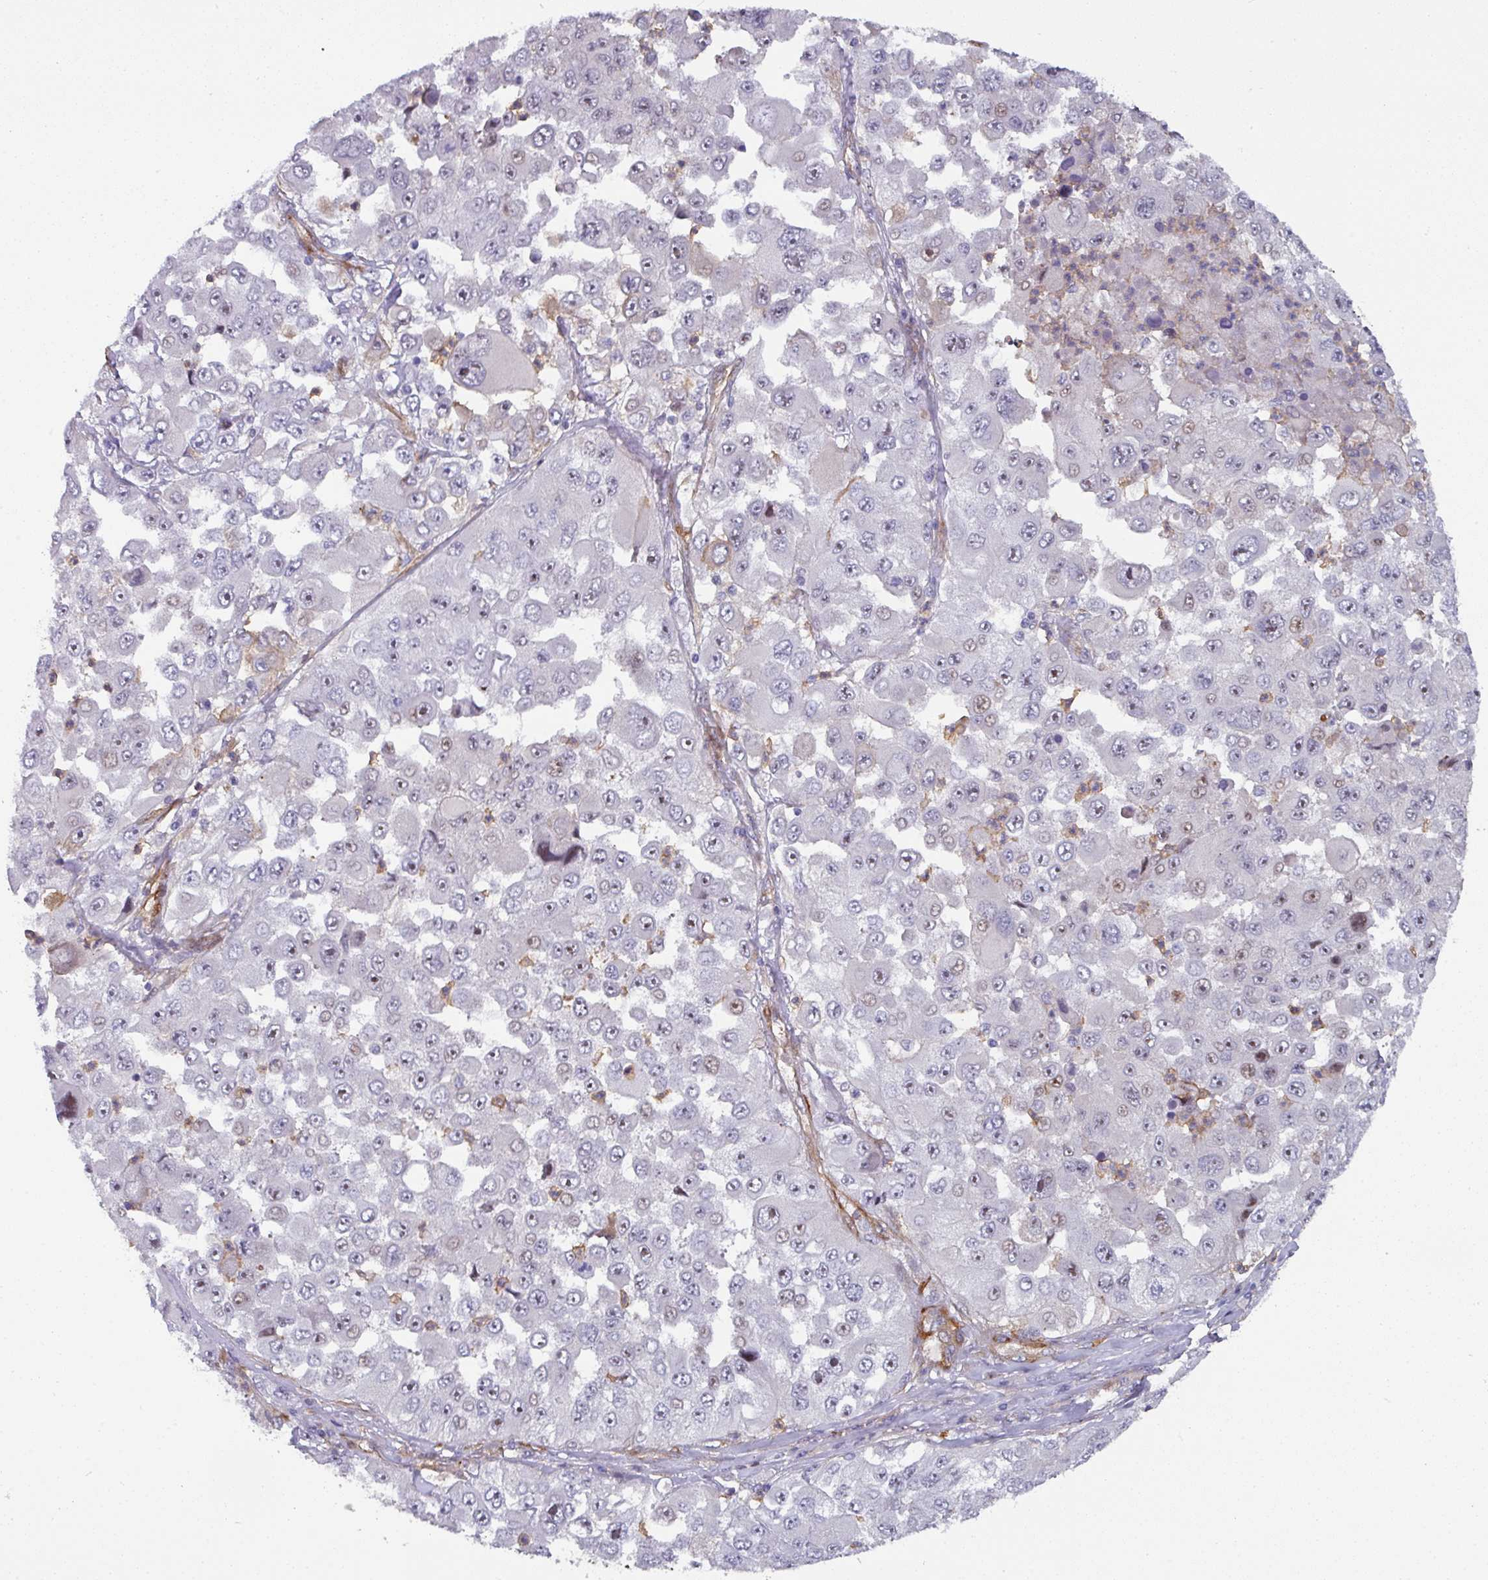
{"staining": {"intensity": "negative", "quantity": "none", "location": "none"}, "tissue": "melanoma", "cell_type": "Tumor cells", "image_type": "cancer", "snomed": [{"axis": "morphology", "description": "Malignant melanoma, Metastatic site"}, {"axis": "topography", "description": "Lymph node"}], "caption": "An immunohistochemistry (IHC) micrograph of melanoma is shown. There is no staining in tumor cells of melanoma.", "gene": "BEND5", "patient": {"sex": "male", "age": 62}}